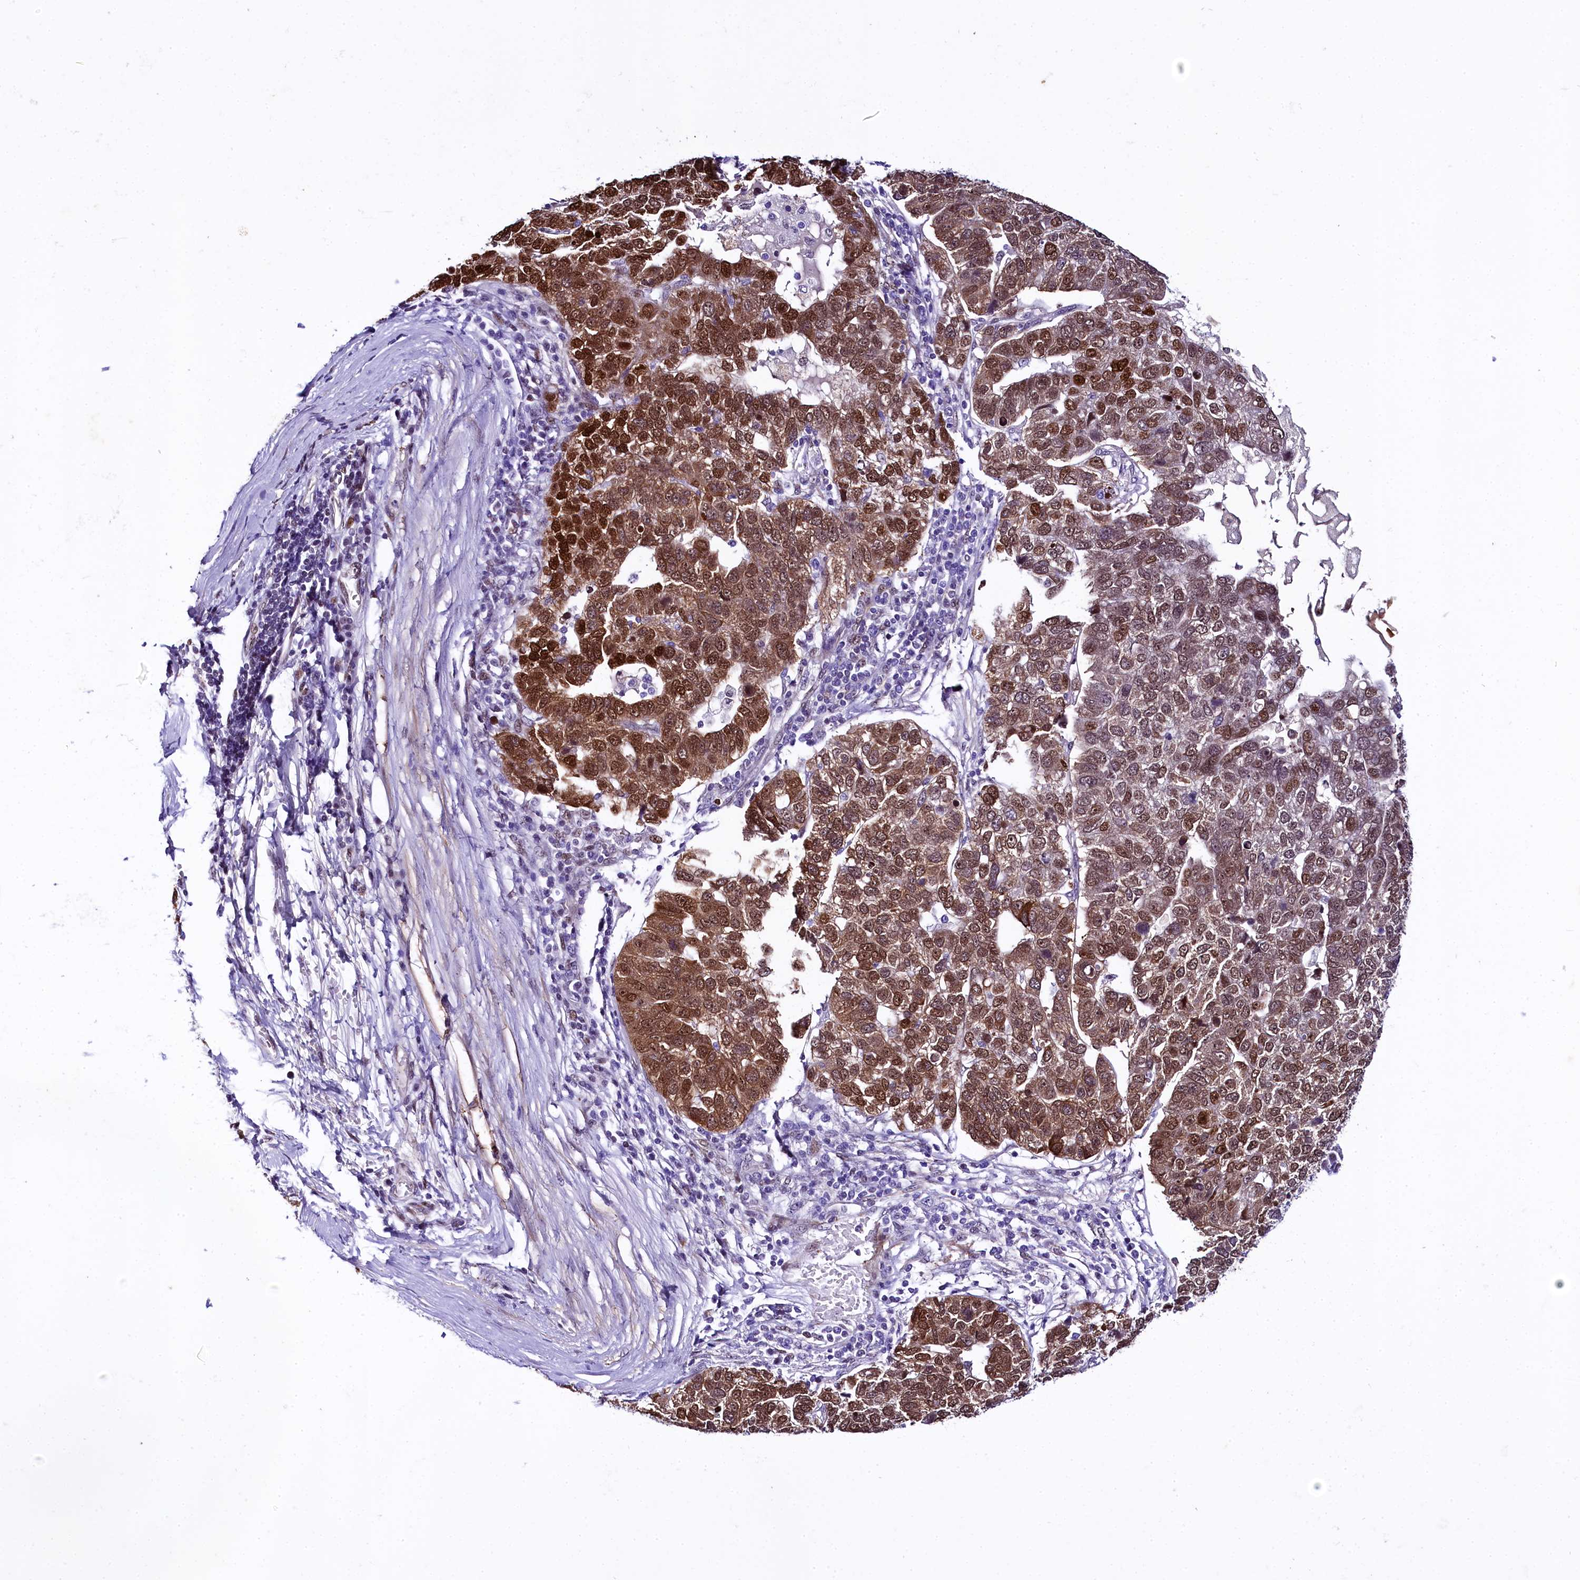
{"staining": {"intensity": "moderate", "quantity": ">75%", "location": "cytoplasmic/membranous,nuclear"}, "tissue": "pancreatic cancer", "cell_type": "Tumor cells", "image_type": "cancer", "snomed": [{"axis": "morphology", "description": "Adenocarcinoma, NOS"}, {"axis": "topography", "description": "Pancreas"}], "caption": "IHC image of neoplastic tissue: human adenocarcinoma (pancreatic) stained using immunohistochemistry reveals medium levels of moderate protein expression localized specifically in the cytoplasmic/membranous and nuclear of tumor cells, appearing as a cytoplasmic/membranous and nuclear brown color.", "gene": "SAMD10", "patient": {"sex": "female", "age": 61}}